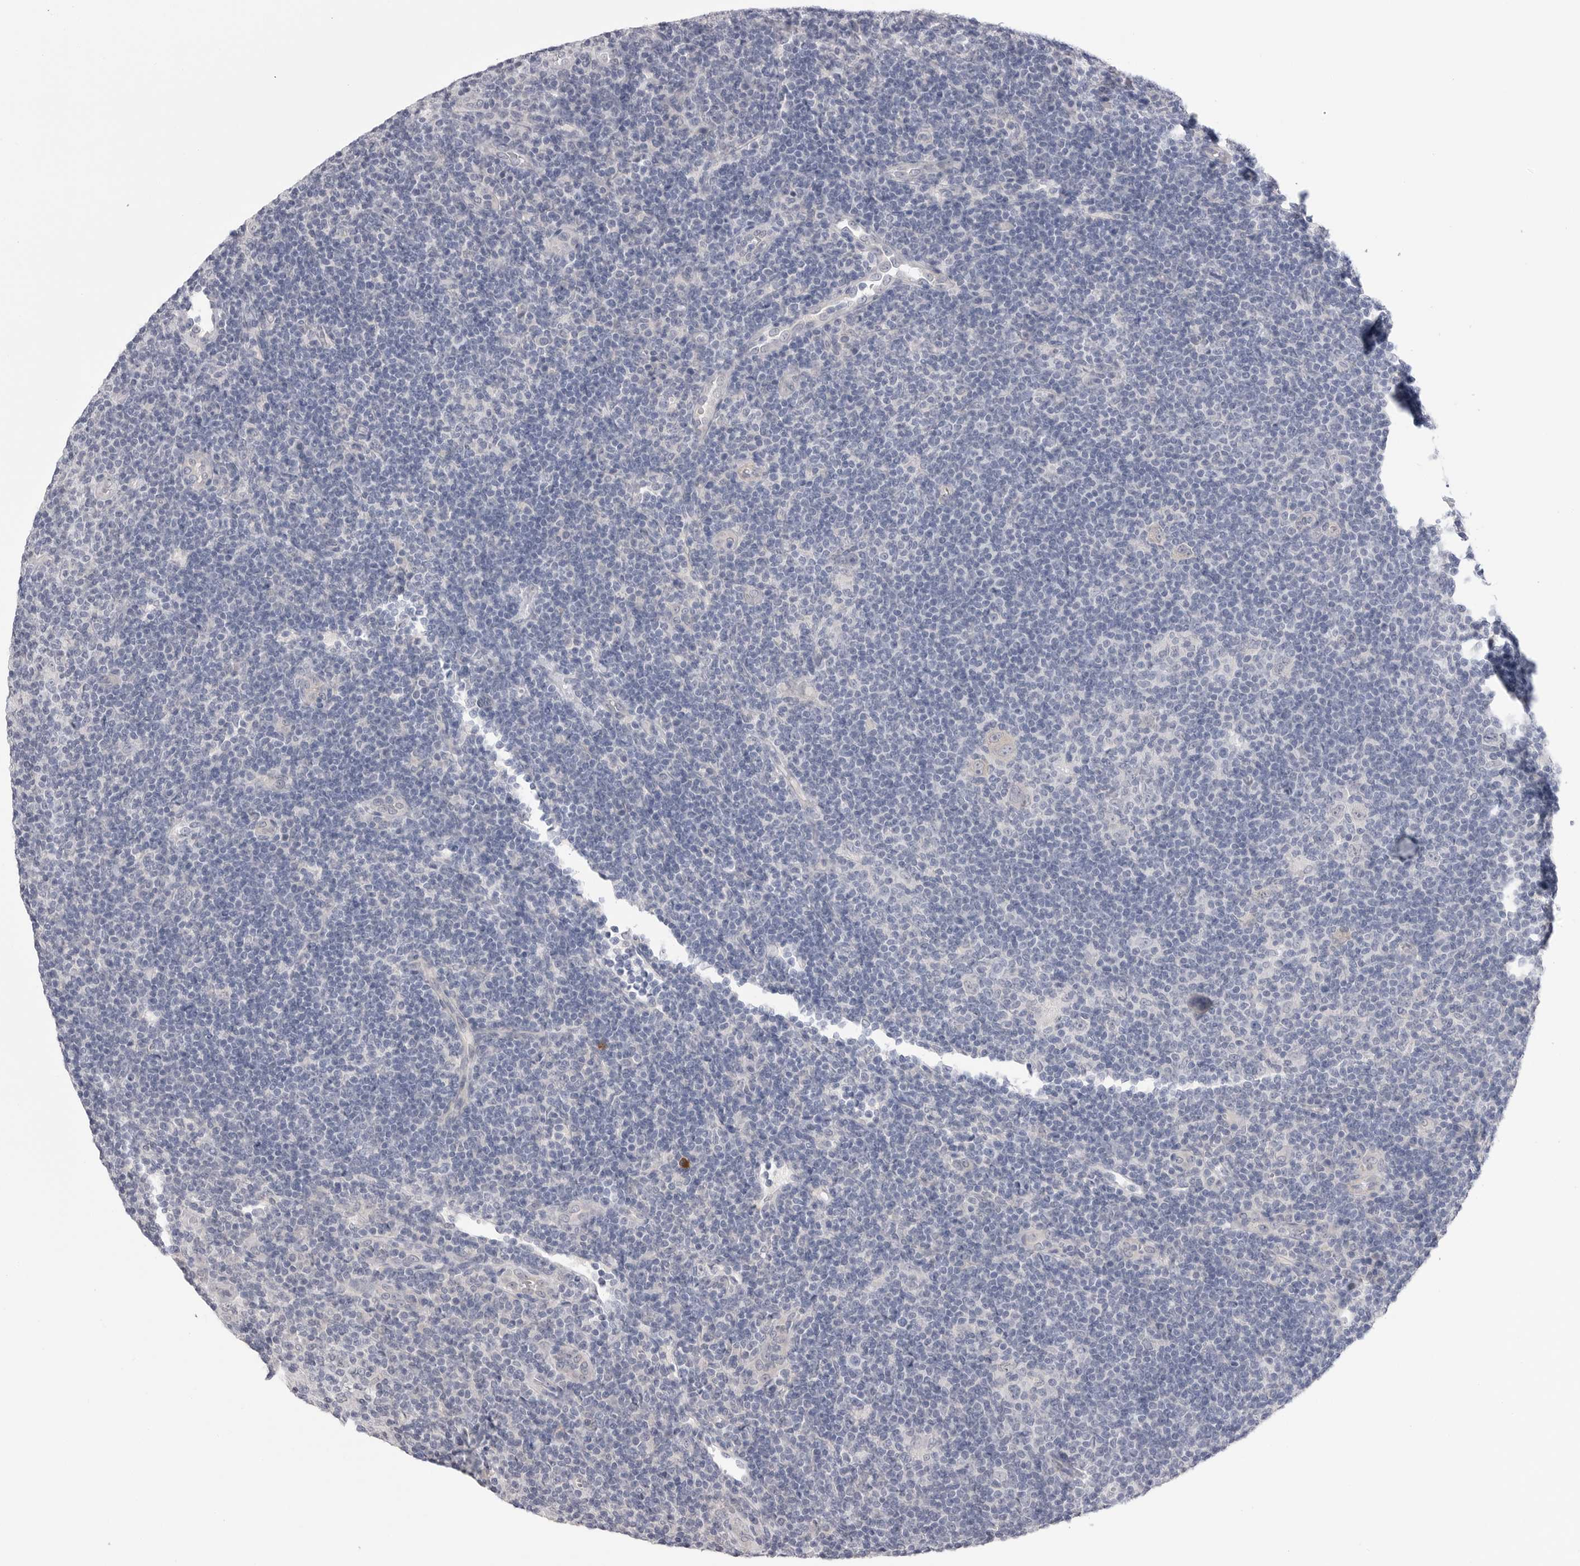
{"staining": {"intensity": "negative", "quantity": "none", "location": "none"}, "tissue": "lymphoma", "cell_type": "Tumor cells", "image_type": "cancer", "snomed": [{"axis": "morphology", "description": "Hodgkin's disease, NOS"}, {"axis": "topography", "description": "Lymph node"}], "caption": "High power microscopy photomicrograph of an IHC photomicrograph of Hodgkin's disease, revealing no significant expression in tumor cells.", "gene": "DLGAP3", "patient": {"sex": "female", "age": 57}}